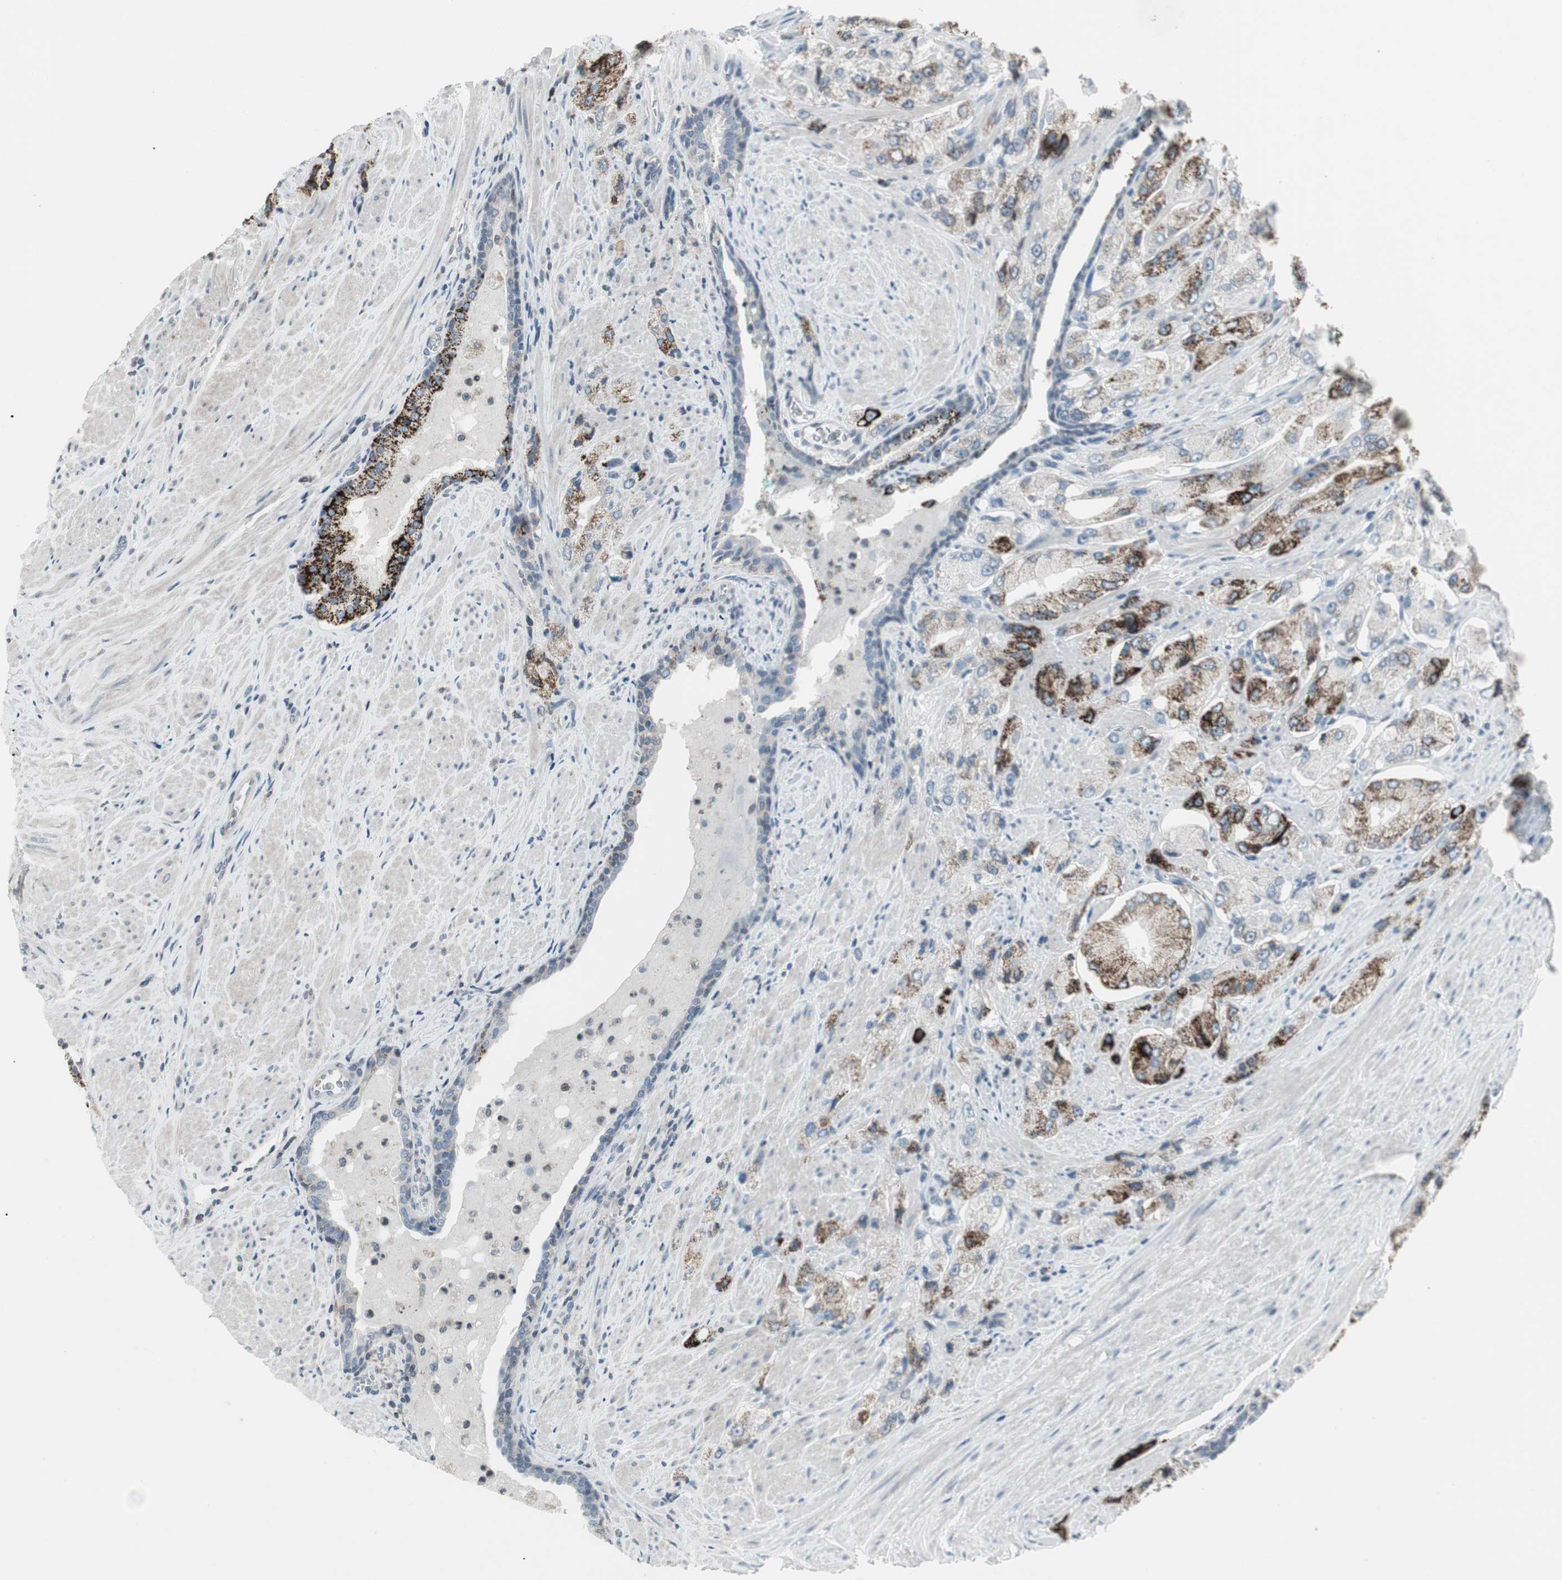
{"staining": {"intensity": "strong", "quantity": "25%-75%", "location": "cytoplasmic/membranous"}, "tissue": "prostate cancer", "cell_type": "Tumor cells", "image_type": "cancer", "snomed": [{"axis": "morphology", "description": "Adenocarcinoma, High grade"}, {"axis": "topography", "description": "Prostate"}], "caption": "Prostate cancer tissue demonstrates strong cytoplasmic/membranous expression in about 25%-75% of tumor cells, visualized by immunohistochemistry.", "gene": "ARG2", "patient": {"sex": "male", "age": 58}}